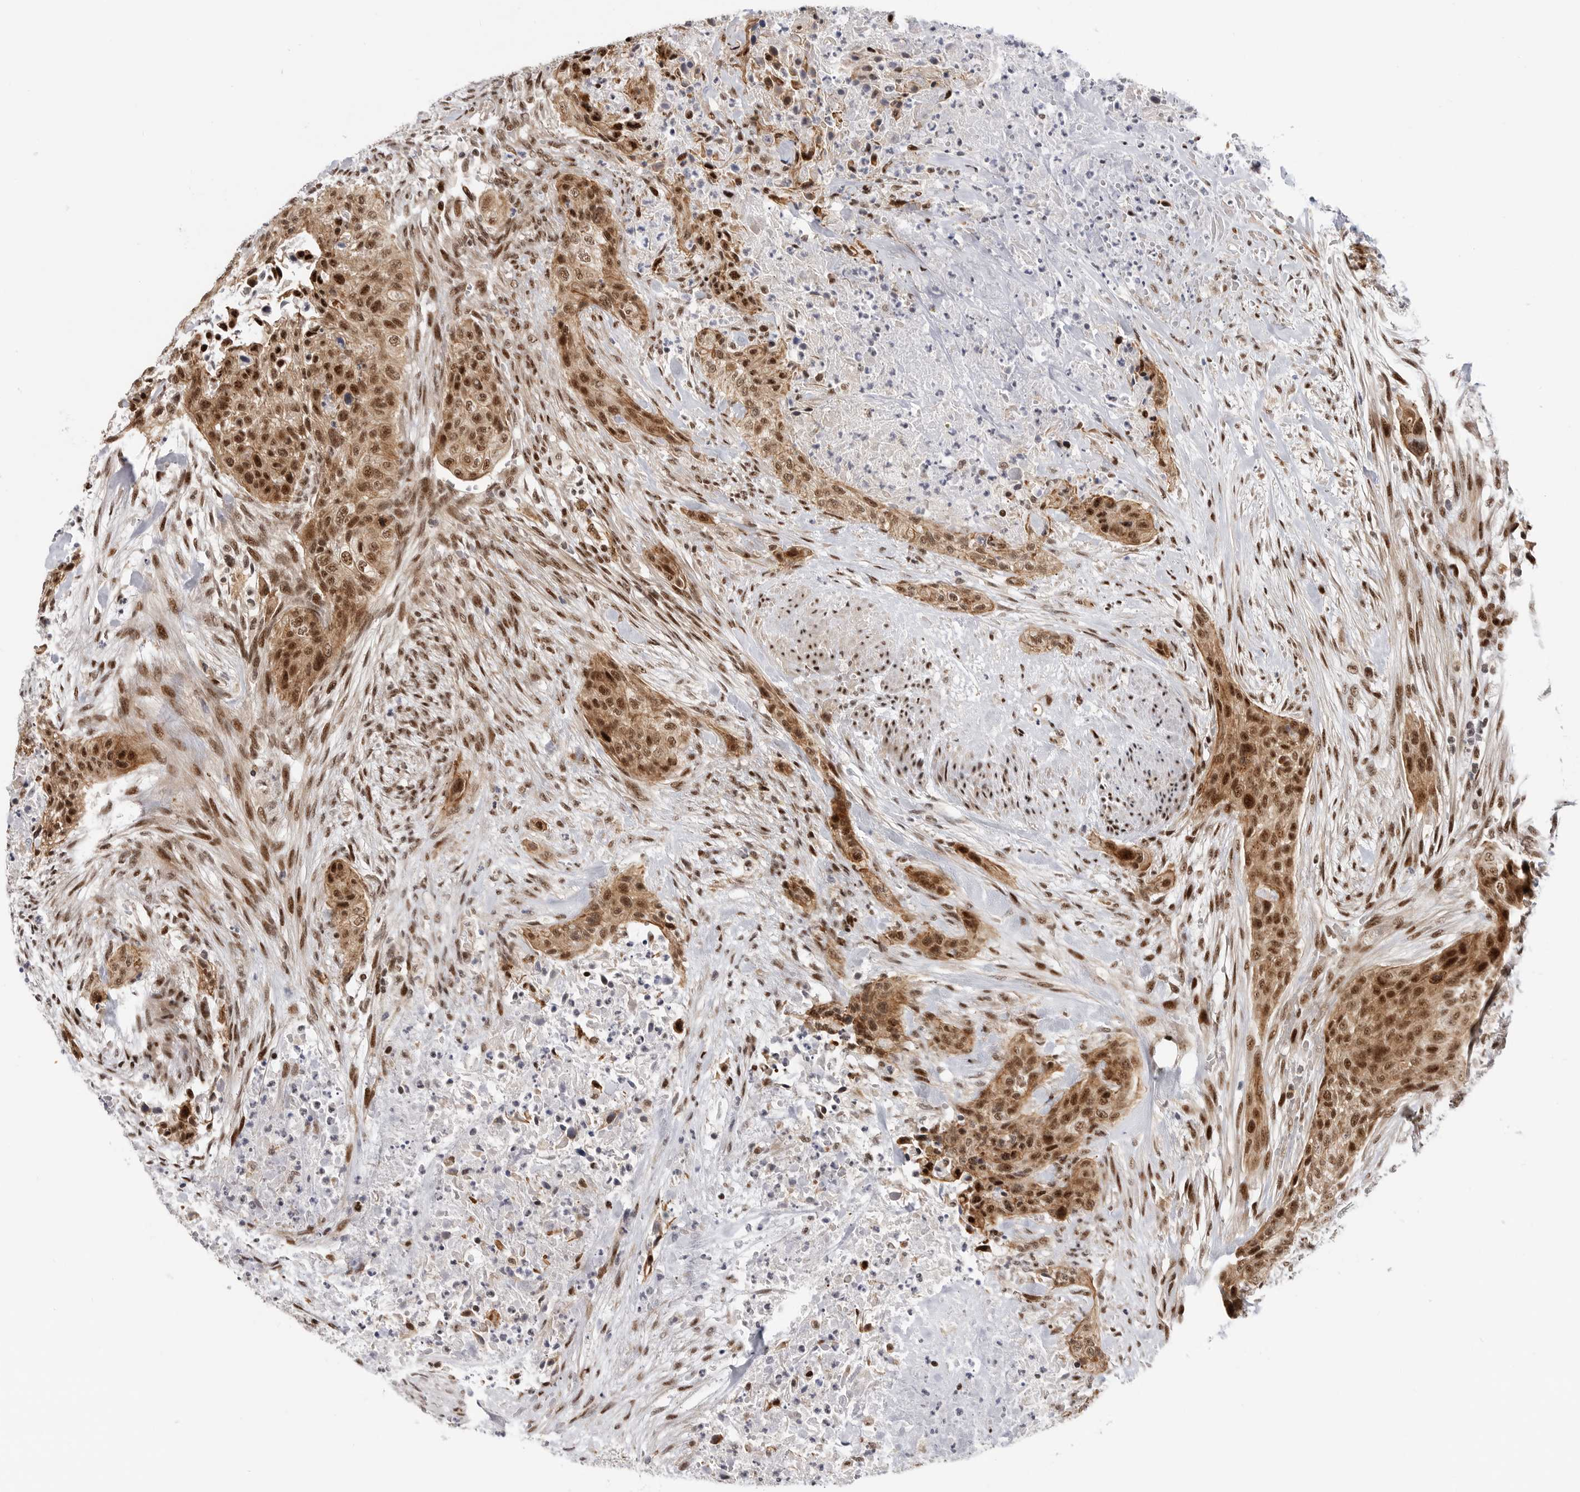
{"staining": {"intensity": "strong", "quantity": ">75%", "location": "cytoplasmic/membranous,nuclear"}, "tissue": "urothelial cancer", "cell_type": "Tumor cells", "image_type": "cancer", "snomed": [{"axis": "morphology", "description": "Urothelial carcinoma, High grade"}, {"axis": "topography", "description": "Urinary bladder"}], "caption": "A high-resolution micrograph shows immunohistochemistry (IHC) staining of urothelial carcinoma (high-grade), which demonstrates strong cytoplasmic/membranous and nuclear positivity in about >75% of tumor cells. Ihc stains the protein in brown and the nuclei are stained blue.", "gene": "GPATCH2", "patient": {"sex": "male", "age": 35}}